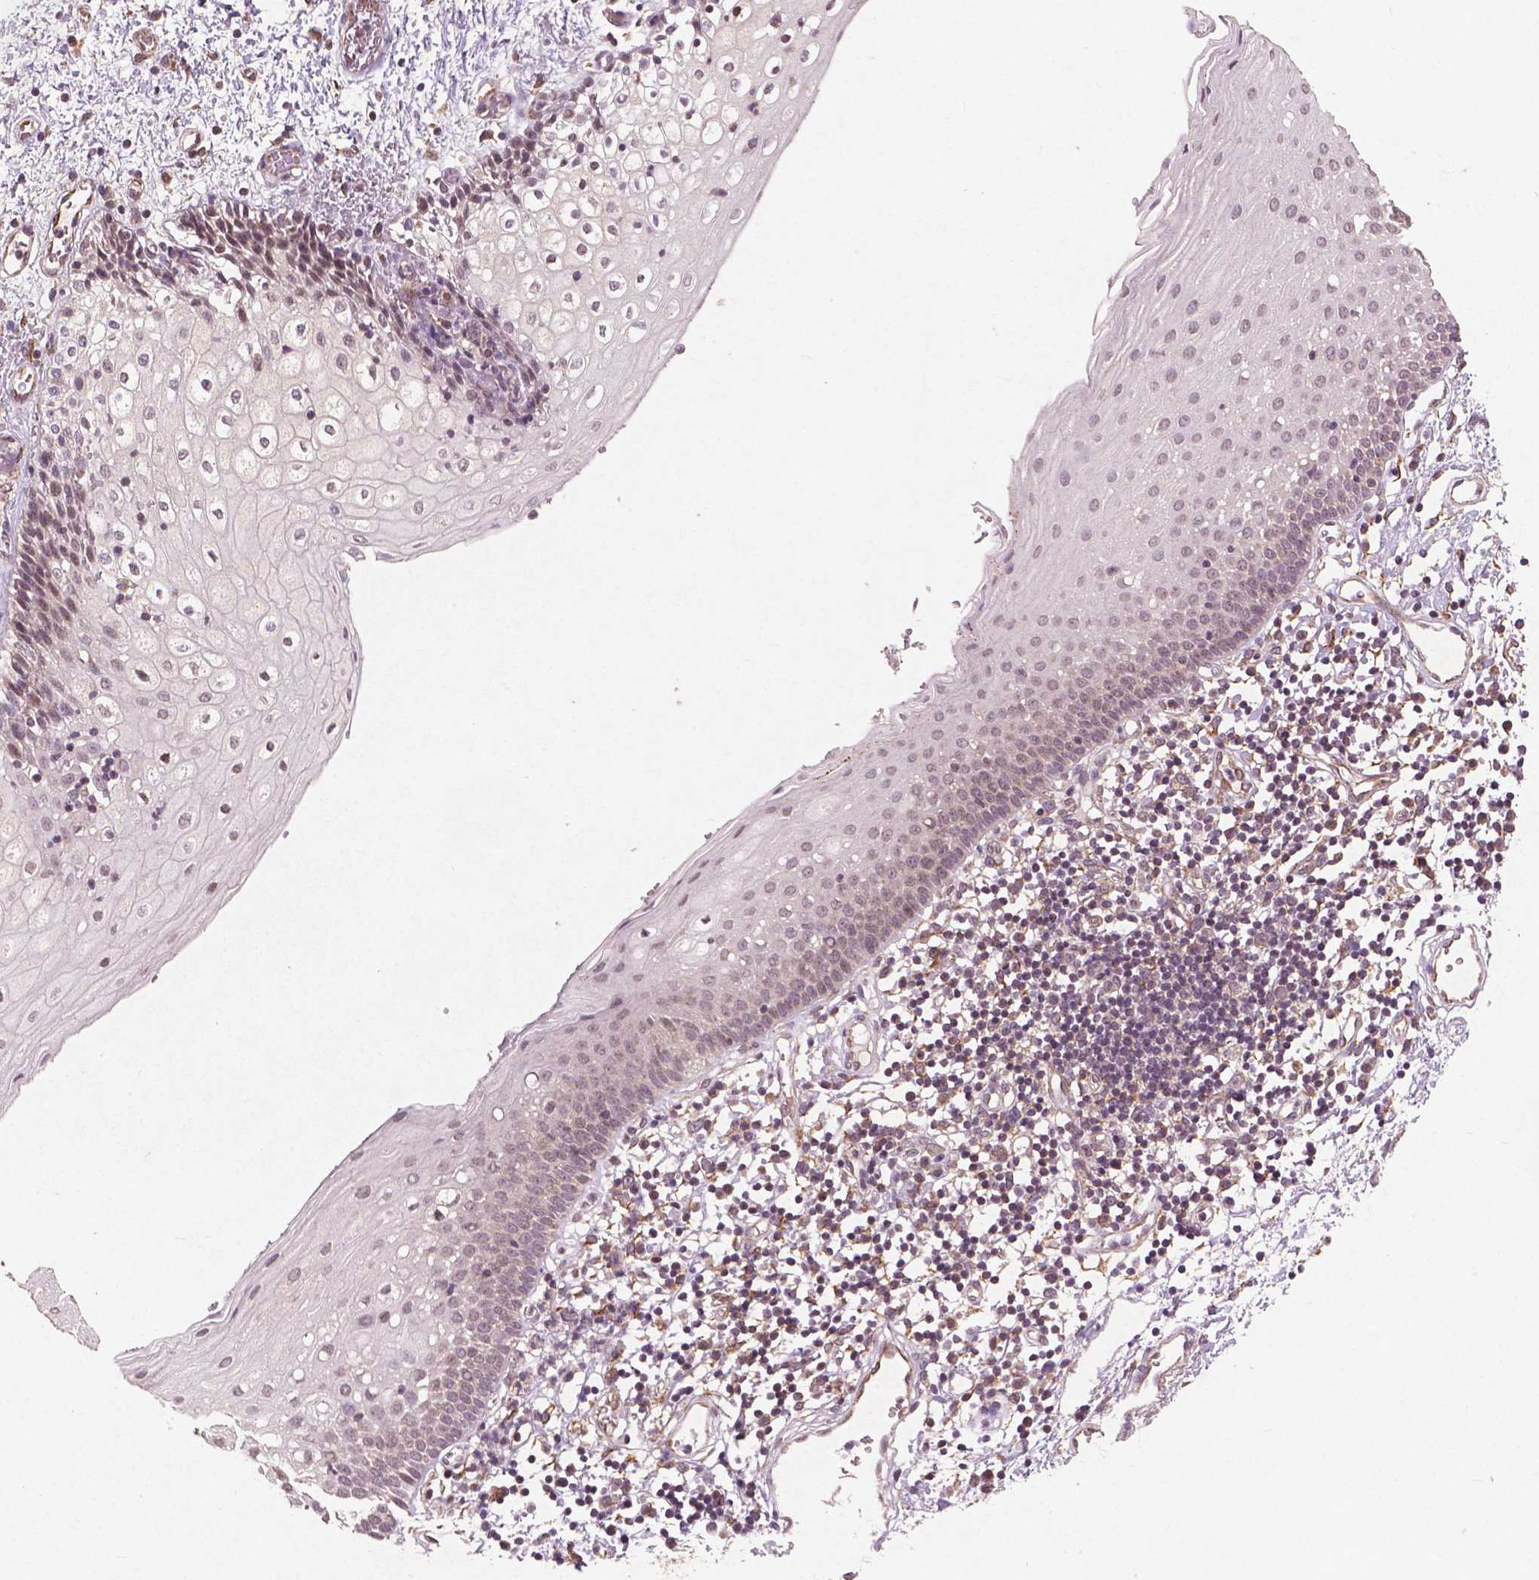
{"staining": {"intensity": "weak", "quantity": "<25%", "location": "nuclear"}, "tissue": "oral mucosa", "cell_type": "Squamous epithelial cells", "image_type": "normal", "snomed": [{"axis": "morphology", "description": "Normal tissue, NOS"}, {"axis": "topography", "description": "Oral tissue"}], "caption": "Normal oral mucosa was stained to show a protein in brown. There is no significant positivity in squamous epithelial cells. (DAB (3,3'-diaminobenzidine) immunohistochemistry with hematoxylin counter stain).", "gene": "SMAD2", "patient": {"sex": "female", "age": 43}}